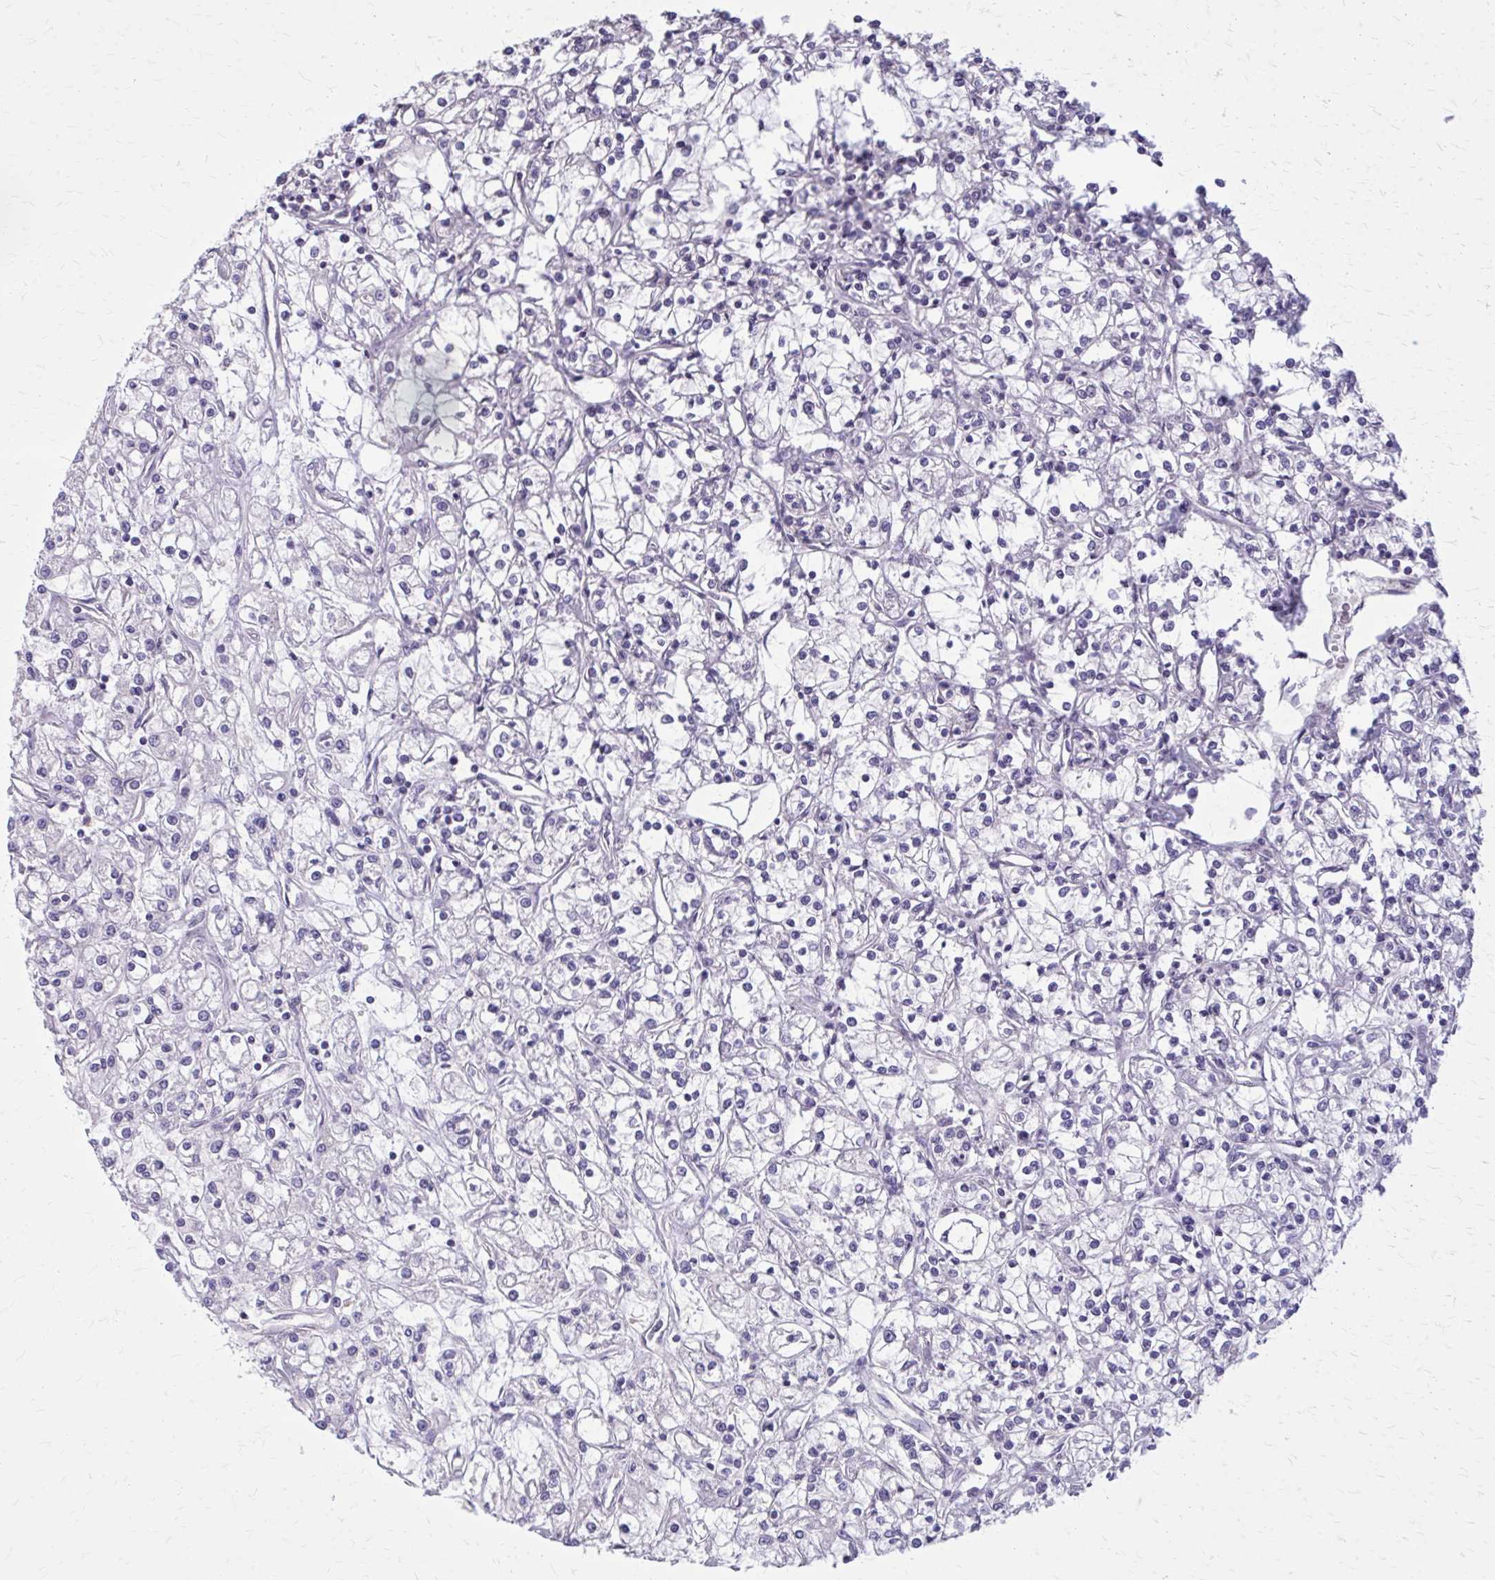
{"staining": {"intensity": "negative", "quantity": "none", "location": "none"}, "tissue": "renal cancer", "cell_type": "Tumor cells", "image_type": "cancer", "snomed": [{"axis": "morphology", "description": "Adenocarcinoma, NOS"}, {"axis": "topography", "description": "Kidney"}], "caption": "IHC photomicrograph of neoplastic tissue: renal cancer stained with DAB (3,3'-diaminobenzidine) demonstrates no significant protein positivity in tumor cells.", "gene": "OR4A47", "patient": {"sex": "female", "age": 59}}